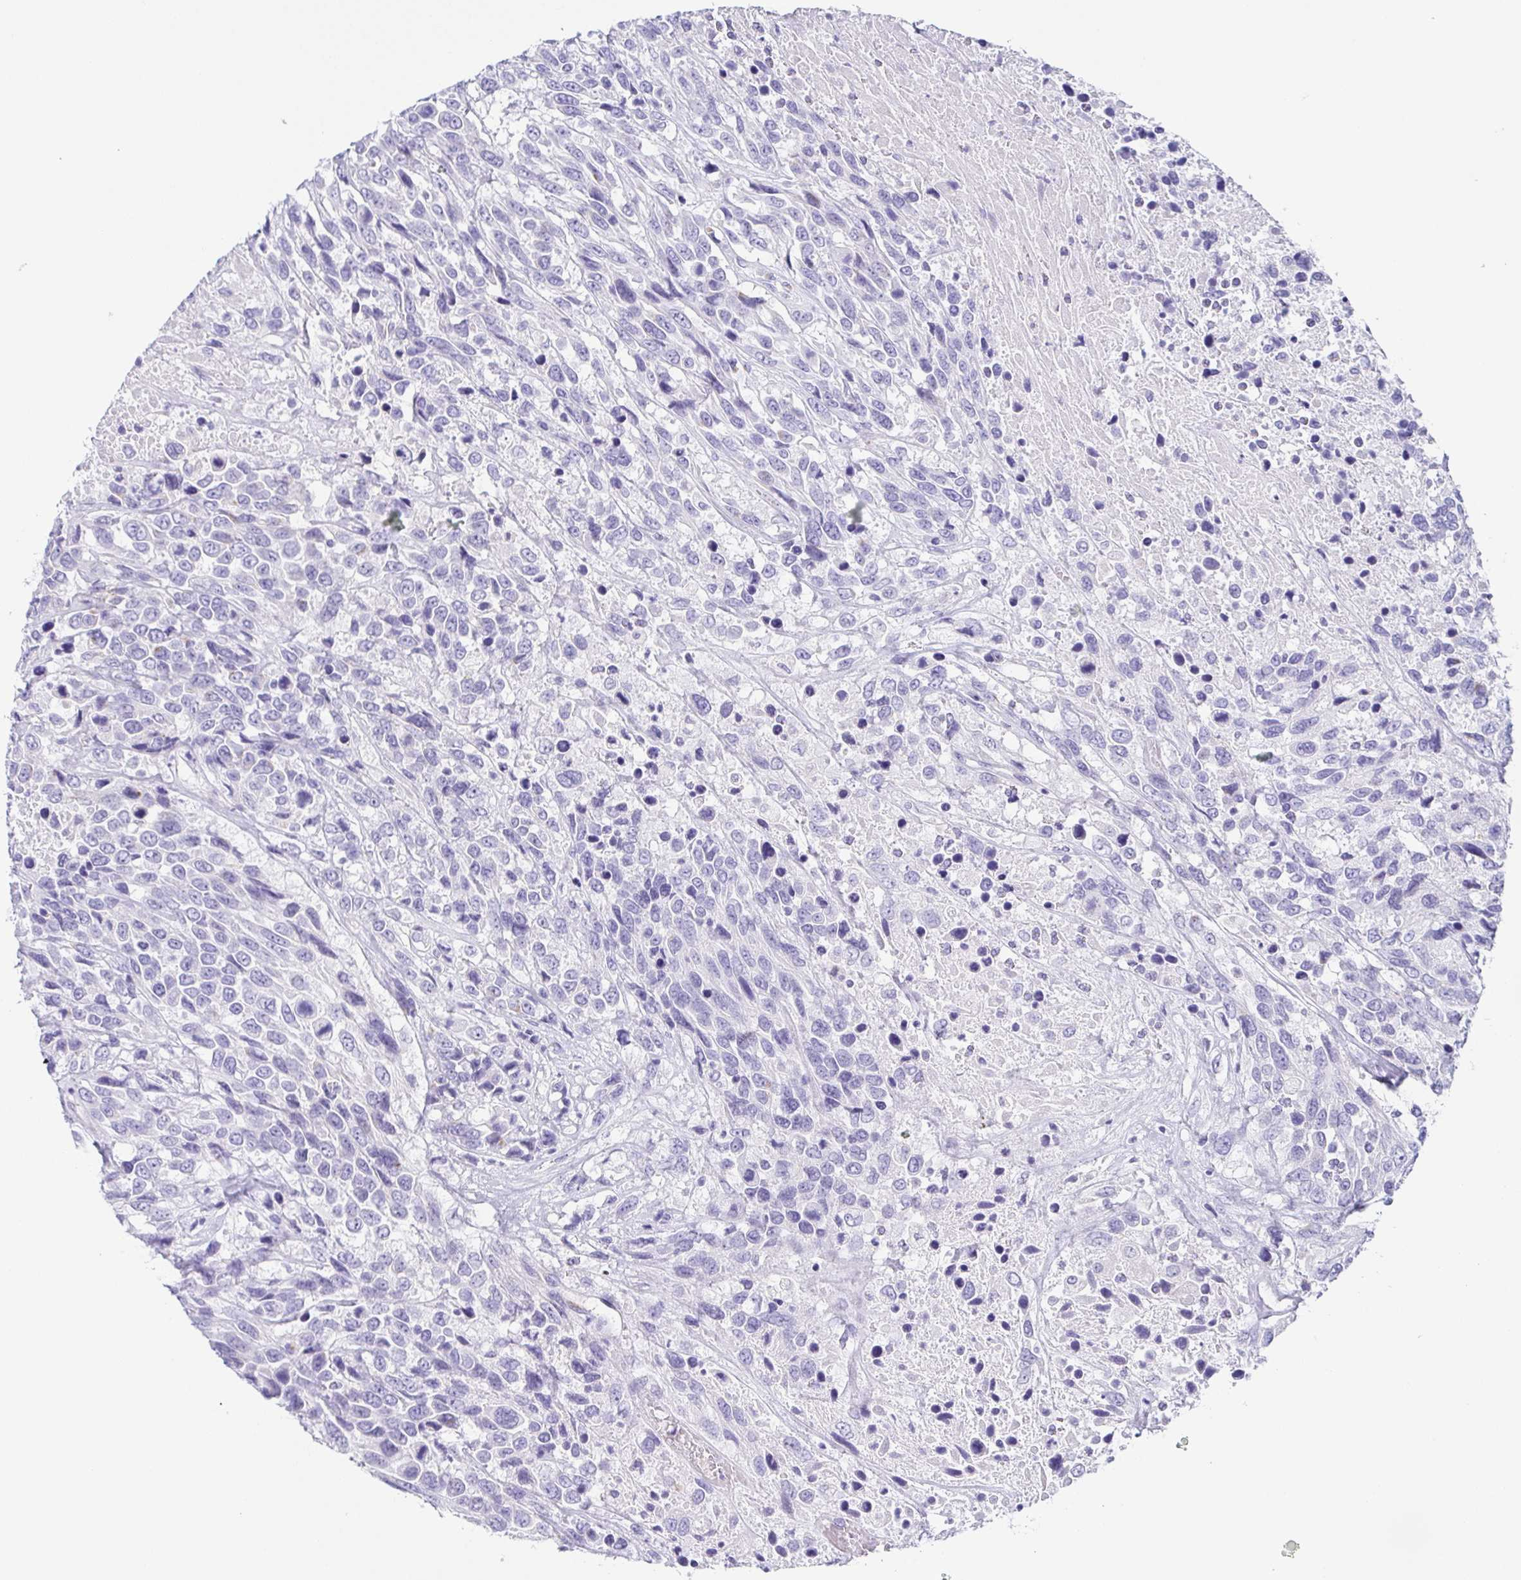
{"staining": {"intensity": "negative", "quantity": "none", "location": "none"}, "tissue": "urothelial cancer", "cell_type": "Tumor cells", "image_type": "cancer", "snomed": [{"axis": "morphology", "description": "Urothelial carcinoma, High grade"}, {"axis": "topography", "description": "Urinary bladder"}], "caption": "A high-resolution micrograph shows immunohistochemistry staining of urothelial cancer, which shows no significant positivity in tumor cells. (DAB (3,3'-diaminobenzidine) immunohistochemistry (IHC), high magnification).", "gene": "LDLRAD1", "patient": {"sex": "female", "age": 70}}